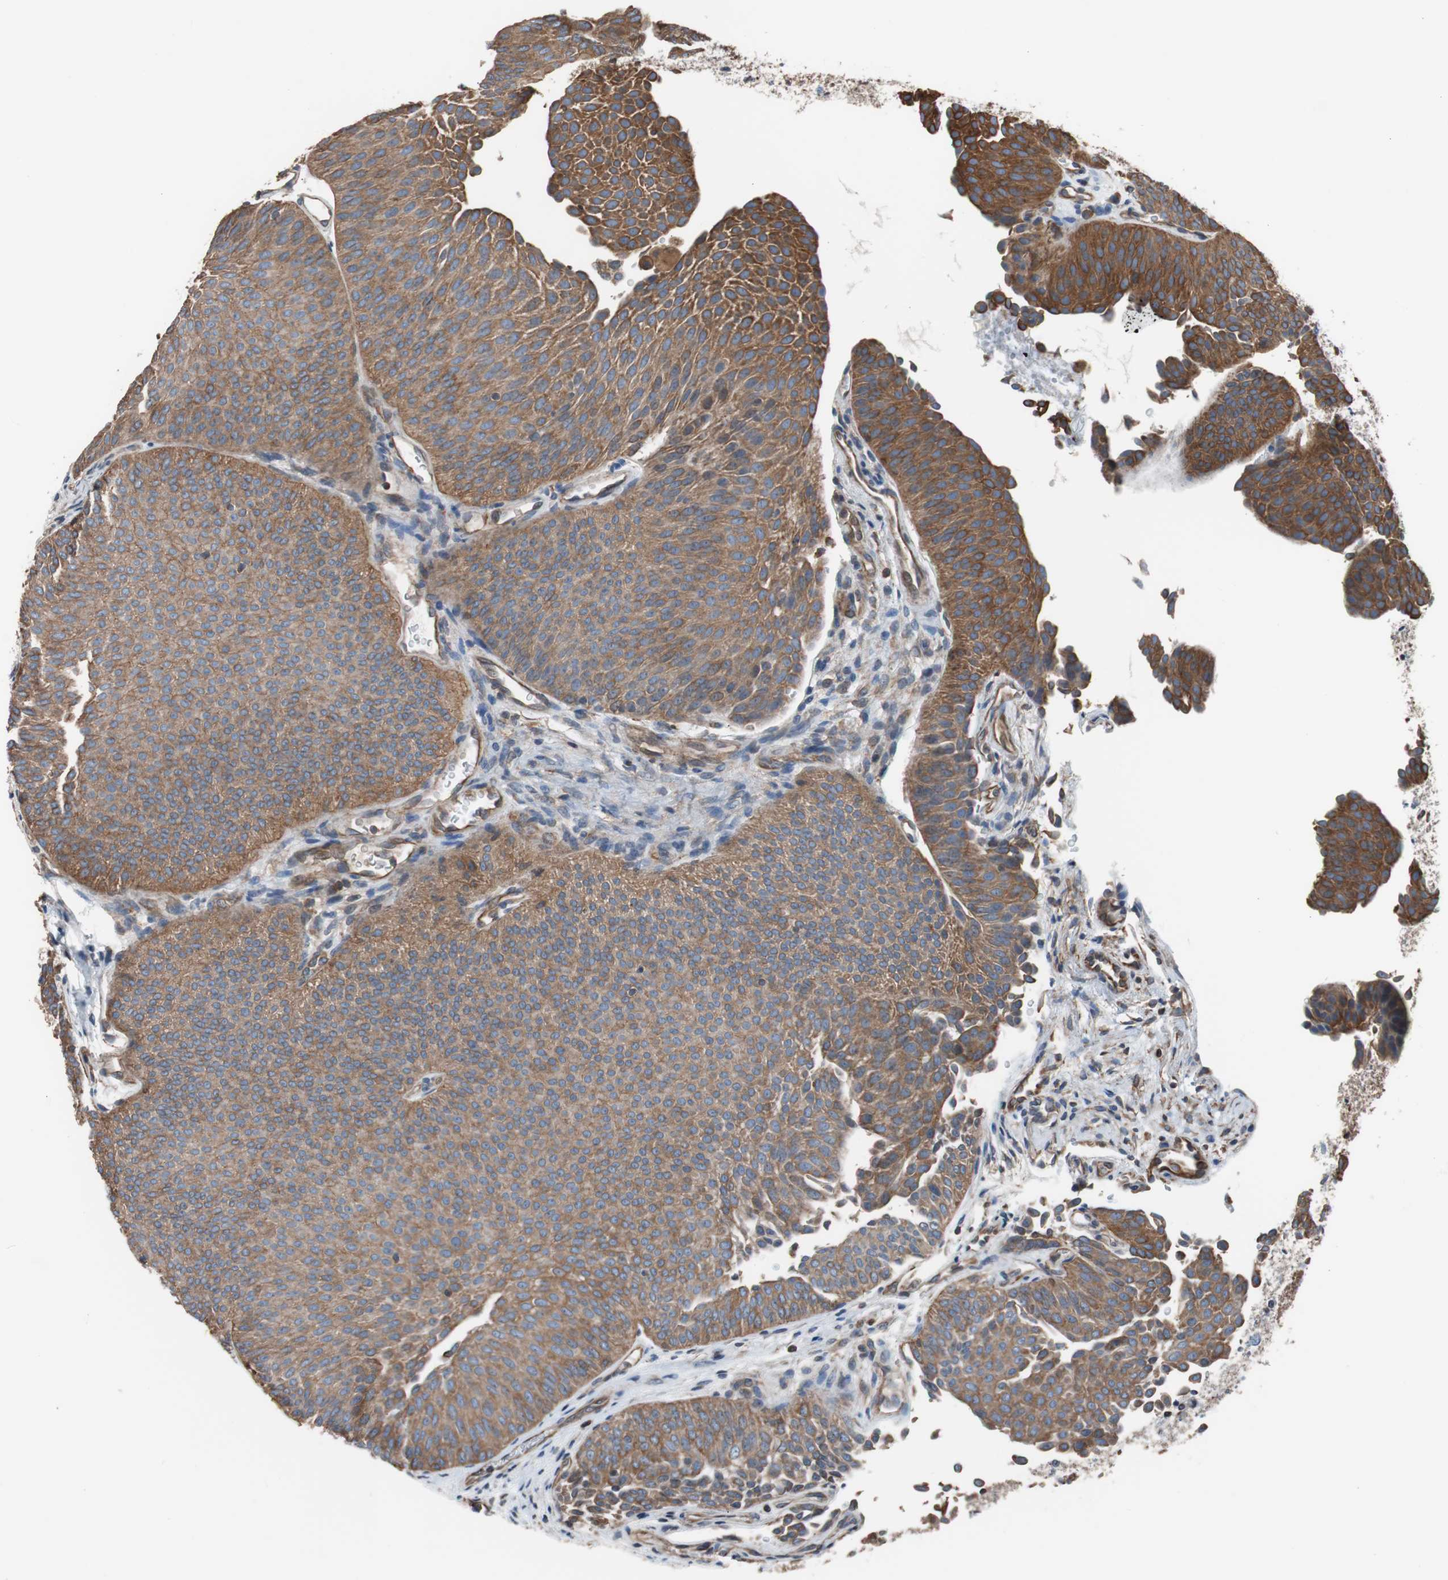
{"staining": {"intensity": "moderate", "quantity": ">75%", "location": "cytoplasmic/membranous"}, "tissue": "urothelial cancer", "cell_type": "Tumor cells", "image_type": "cancer", "snomed": [{"axis": "morphology", "description": "Urothelial carcinoma, Low grade"}, {"axis": "topography", "description": "Urinary bladder"}], "caption": "Immunohistochemical staining of human low-grade urothelial carcinoma reveals medium levels of moderate cytoplasmic/membranous expression in approximately >75% of tumor cells. The staining was performed using DAB to visualize the protein expression in brown, while the nuclei were stained in blue with hematoxylin (Magnification: 20x).", "gene": "KIF3B", "patient": {"sex": "female", "age": 60}}